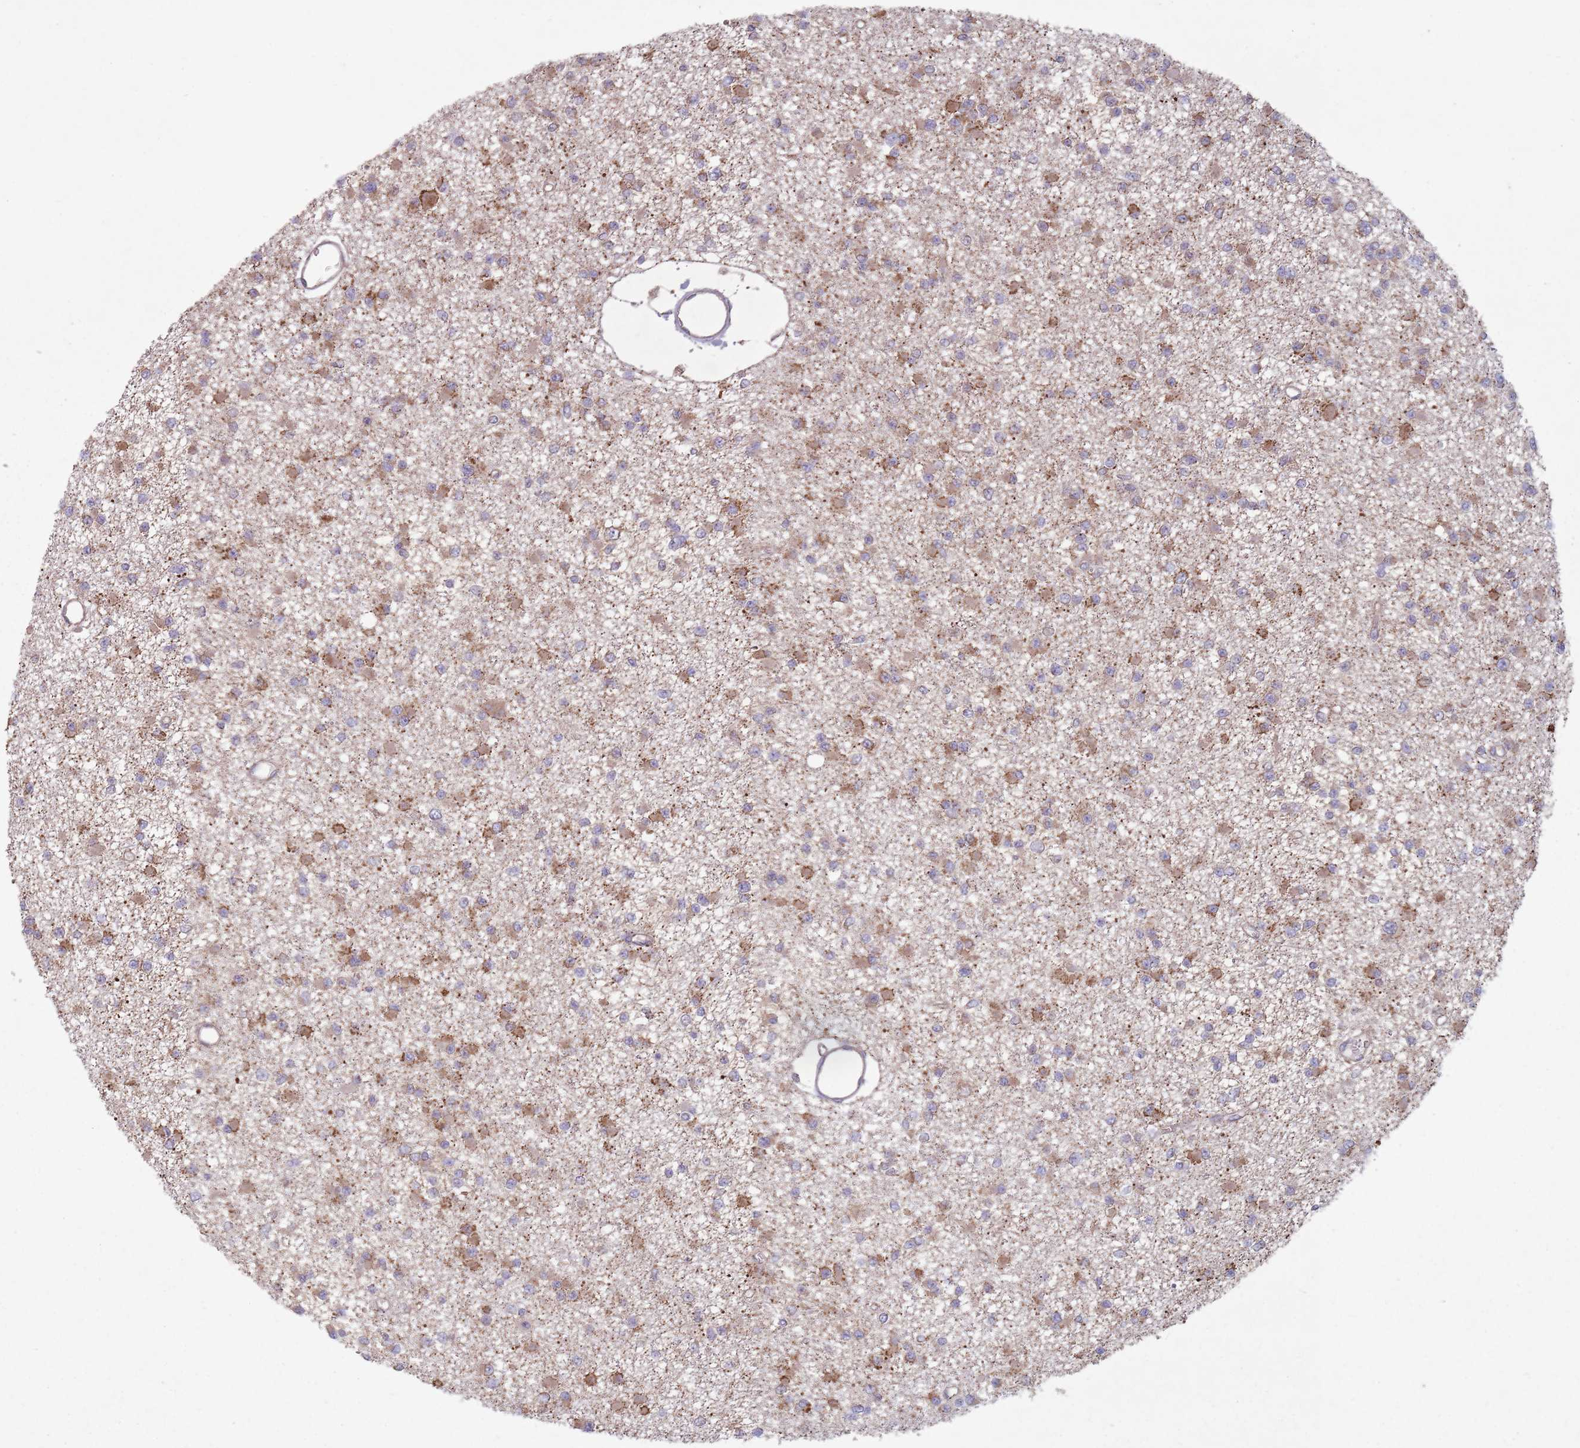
{"staining": {"intensity": "moderate", "quantity": ">75%", "location": "cytoplasmic/membranous"}, "tissue": "glioma", "cell_type": "Tumor cells", "image_type": "cancer", "snomed": [{"axis": "morphology", "description": "Glioma, malignant, Low grade"}, {"axis": "topography", "description": "Brain"}], "caption": "IHC staining of malignant glioma (low-grade), which exhibits medium levels of moderate cytoplasmic/membranous positivity in approximately >75% of tumor cells indicating moderate cytoplasmic/membranous protein expression. The staining was performed using DAB (3,3'-diaminobenzidine) (brown) for protein detection and nuclei were counterstained in hematoxylin (blue).", "gene": "OR10Q1", "patient": {"sex": "female", "age": 22}}